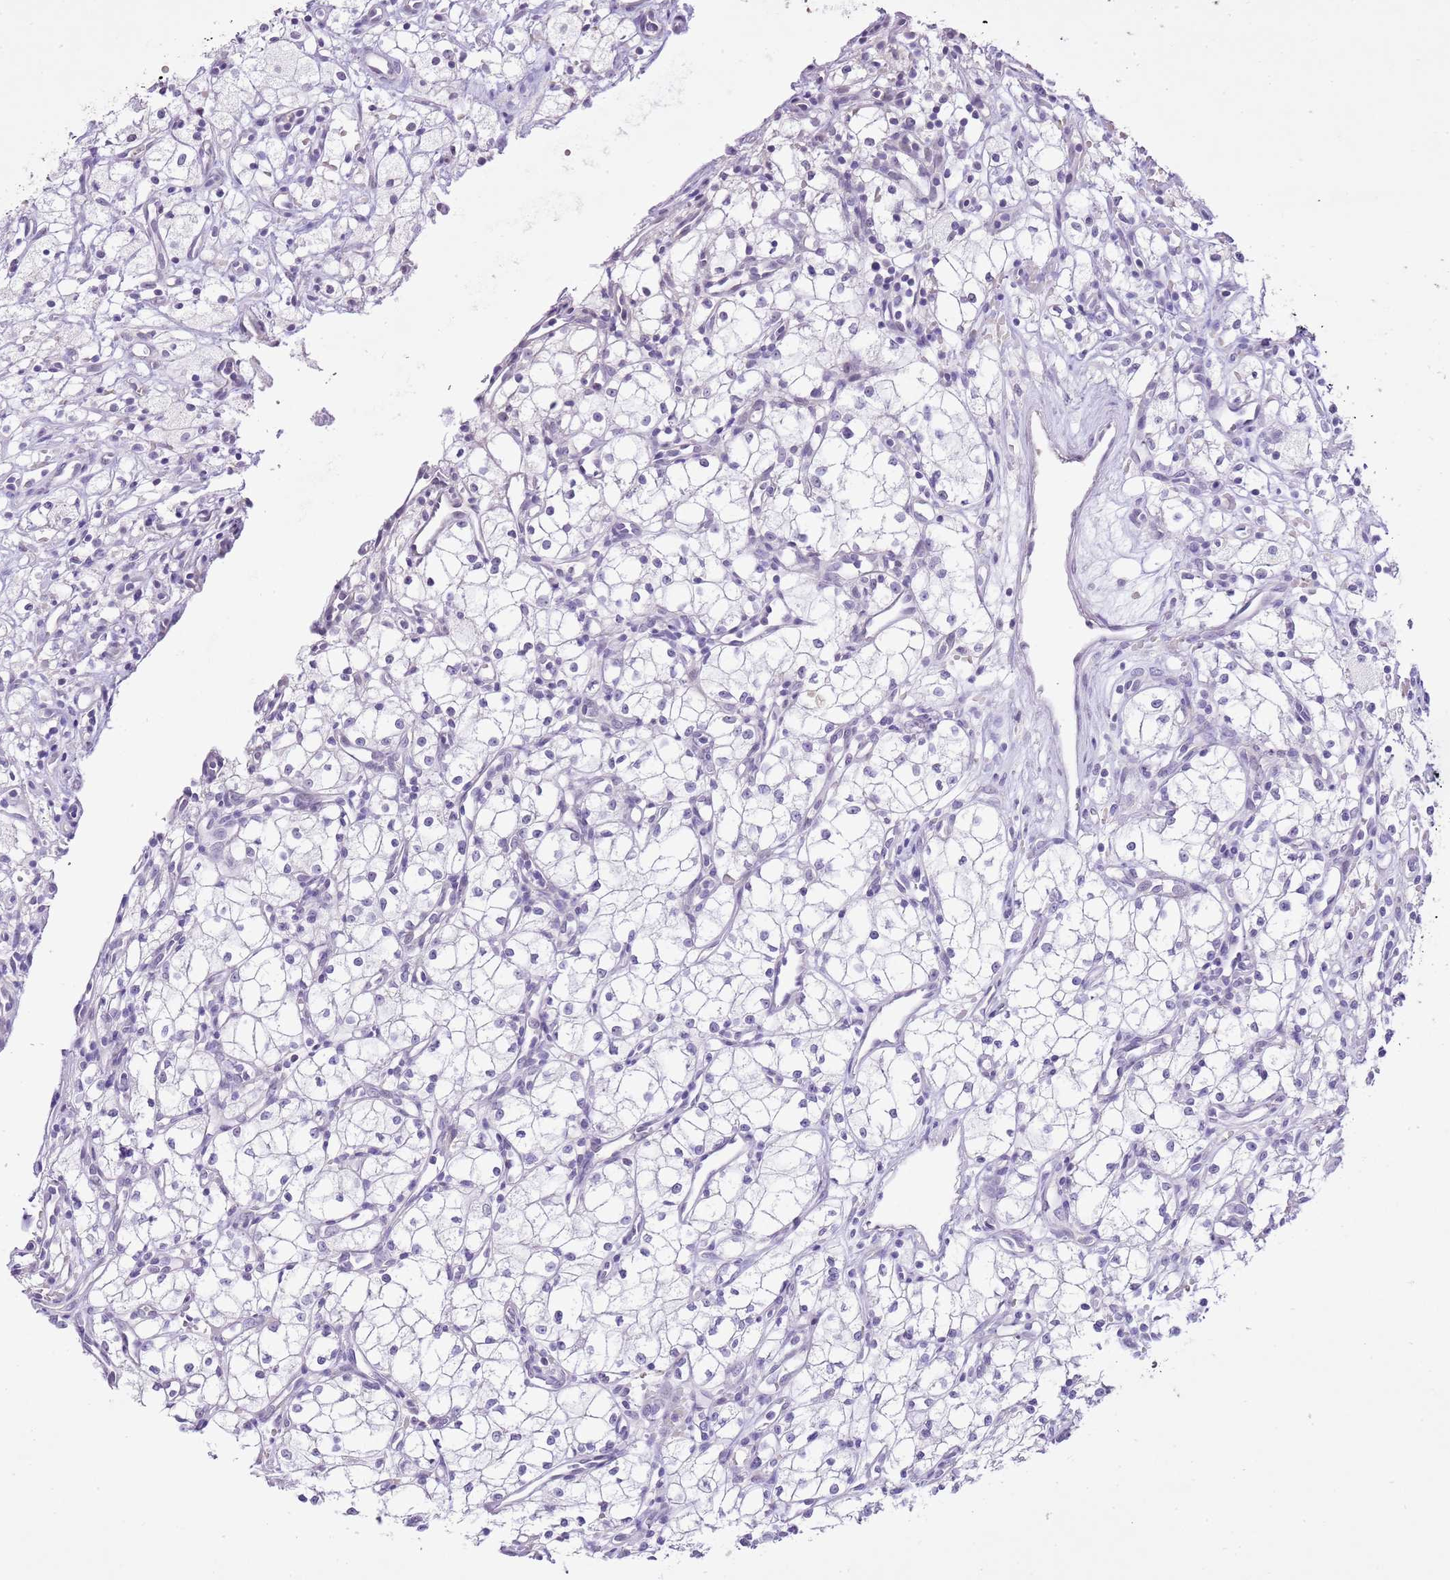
{"staining": {"intensity": "negative", "quantity": "none", "location": "none"}, "tissue": "renal cancer", "cell_type": "Tumor cells", "image_type": "cancer", "snomed": [{"axis": "morphology", "description": "Adenocarcinoma, NOS"}, {"axis": "topography", "description": "Kidney"}], "caption": "The histopathology image exhibits no significant positivity in tumor cells of adenocarcinoma (renal).", "gene": "XPO7", "patient": {"sex": "male", "age": 59}}